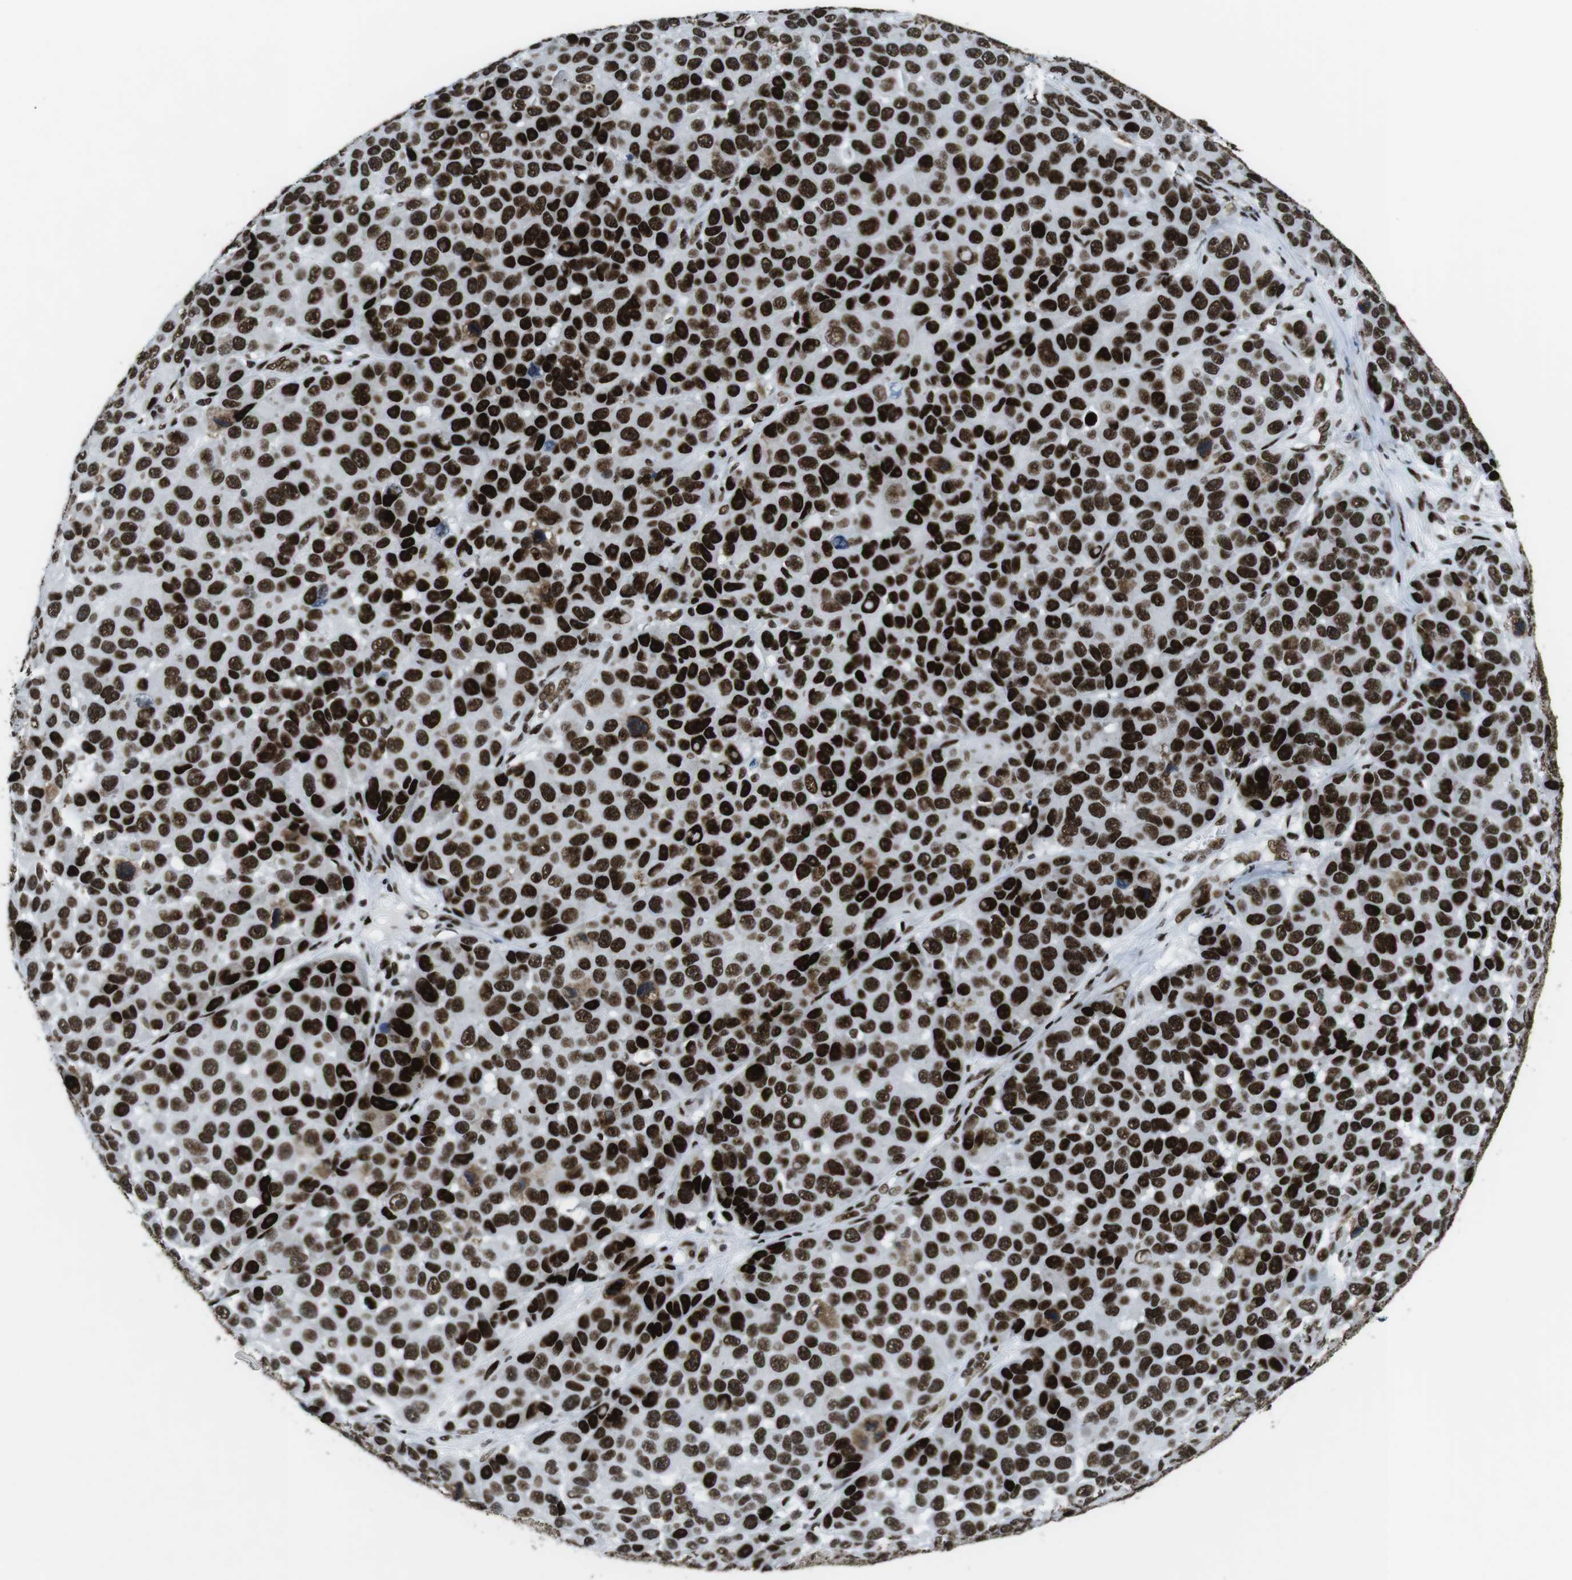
{"staining": {"intensity": "strong", "quantity": ">75%", "location": "nuclear"}, "tissue": "melanoma", "cell_type": "Tumor cells", "image_type": "cancer", "snomed": [{"axis": "morphology", "description": "Malignant melanoma, NOS"}, {"axis": "topography", "description": "Skin"}], "caption": "Melanoma stained with DAB (3,3'-diaminobenzidine) IHC exhibits high levels of strong nuclear staining in about >75% of tumor cells. (DAB (3,3'-diaminobenzidine) = brown stain, brightfield microscopy at high magnification).", "gene": "CITED2", "patient": {"sex": "male", "age": 53}}